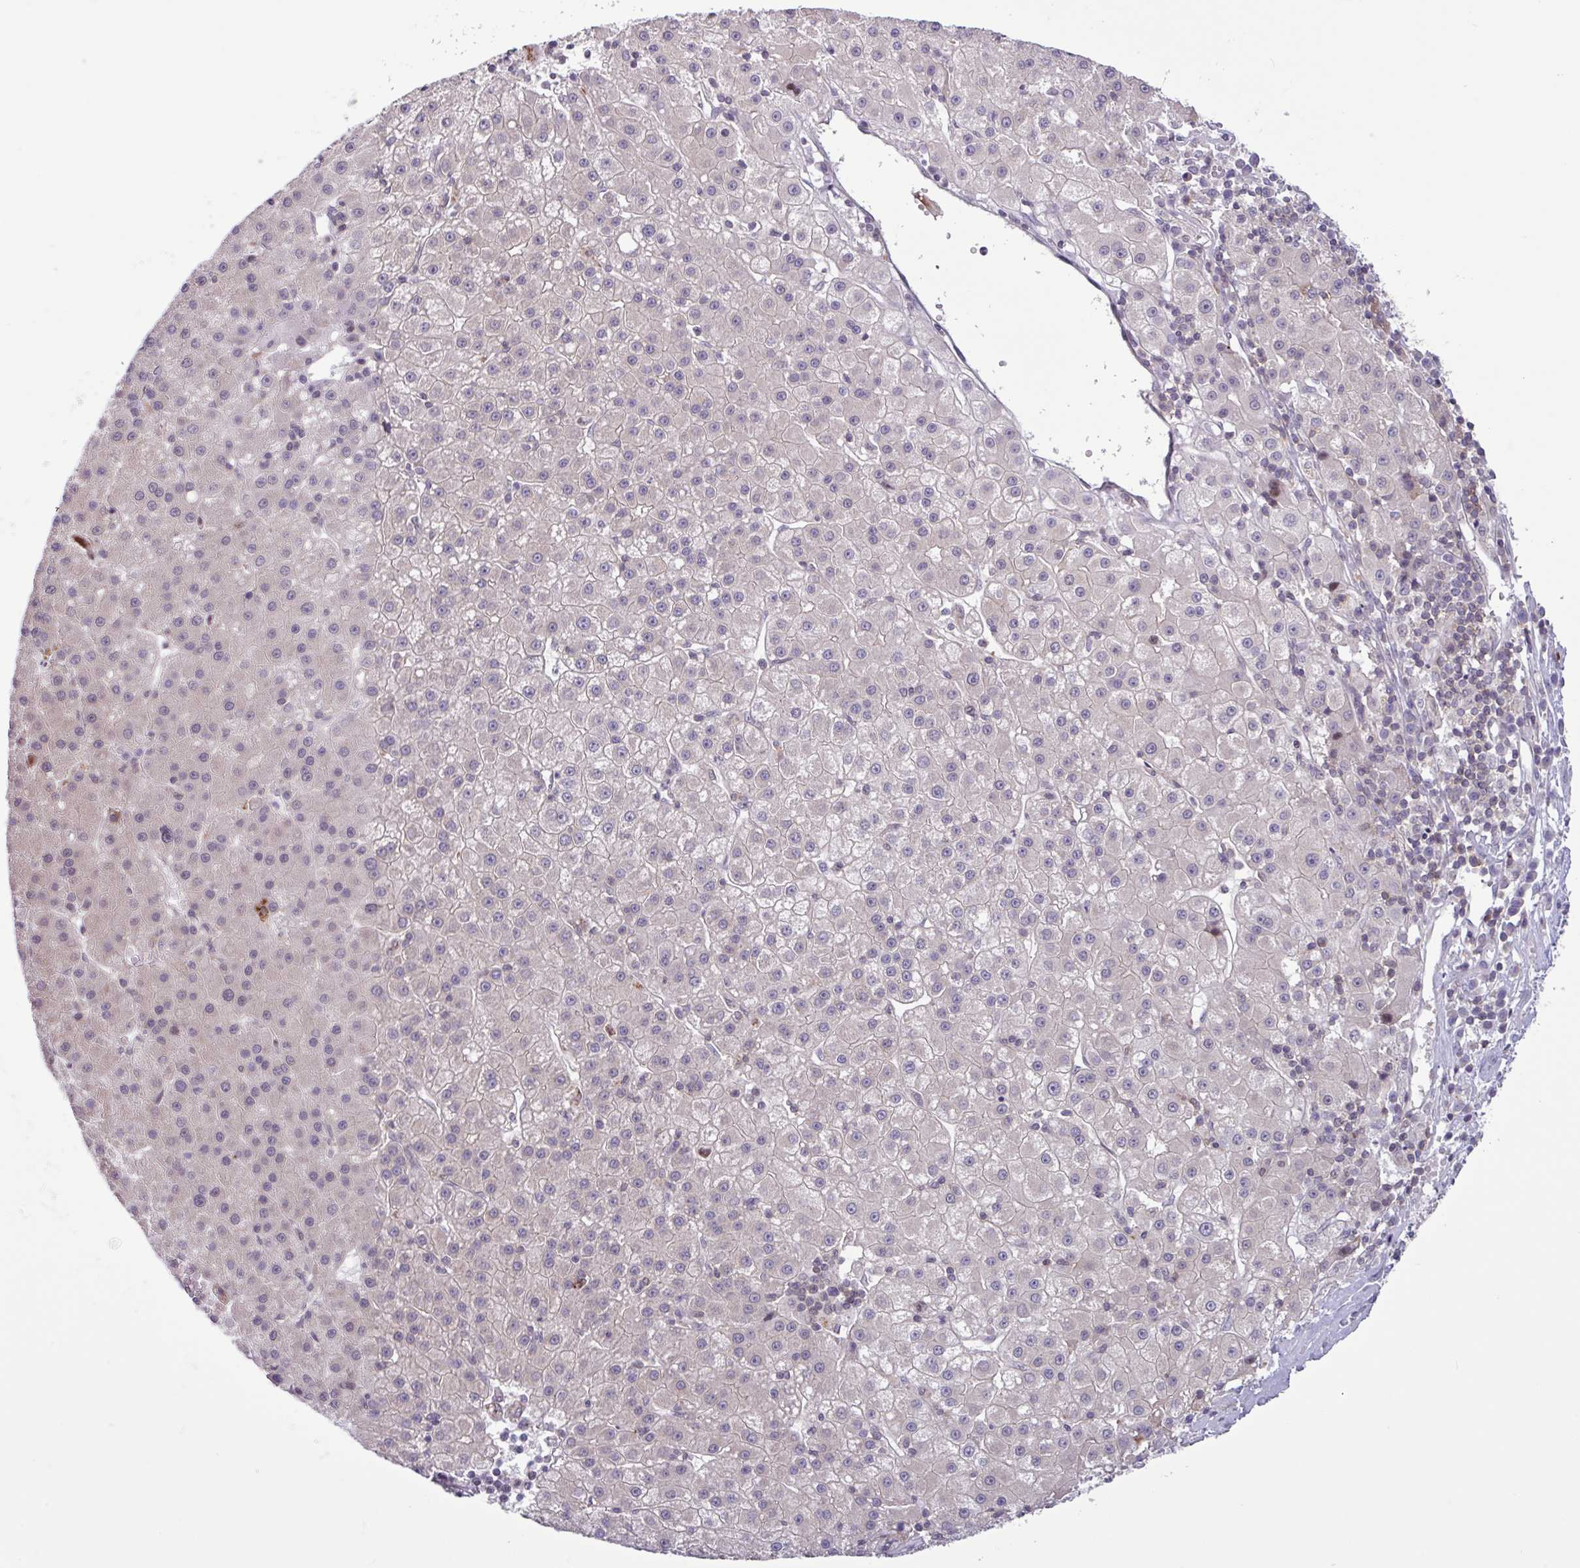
{"staining": {"intensity": "negative", "quantity": "none", "location": "none"}, "tissue": "liver cancer", "cell_type": "Tumor cells", "image_type": "cancer", "snomed": [{"axis": "morphology", "description": "Carcinoma, Hepatocellular, NOS"}, {"axis": "topography", "description": "Liver"}], "caption": "Photomicrograph shows no protein expression in tumor cells of liver cancer tissue.", "gene": "RTL3", "patient": {"sex": "male", "age": 76}}